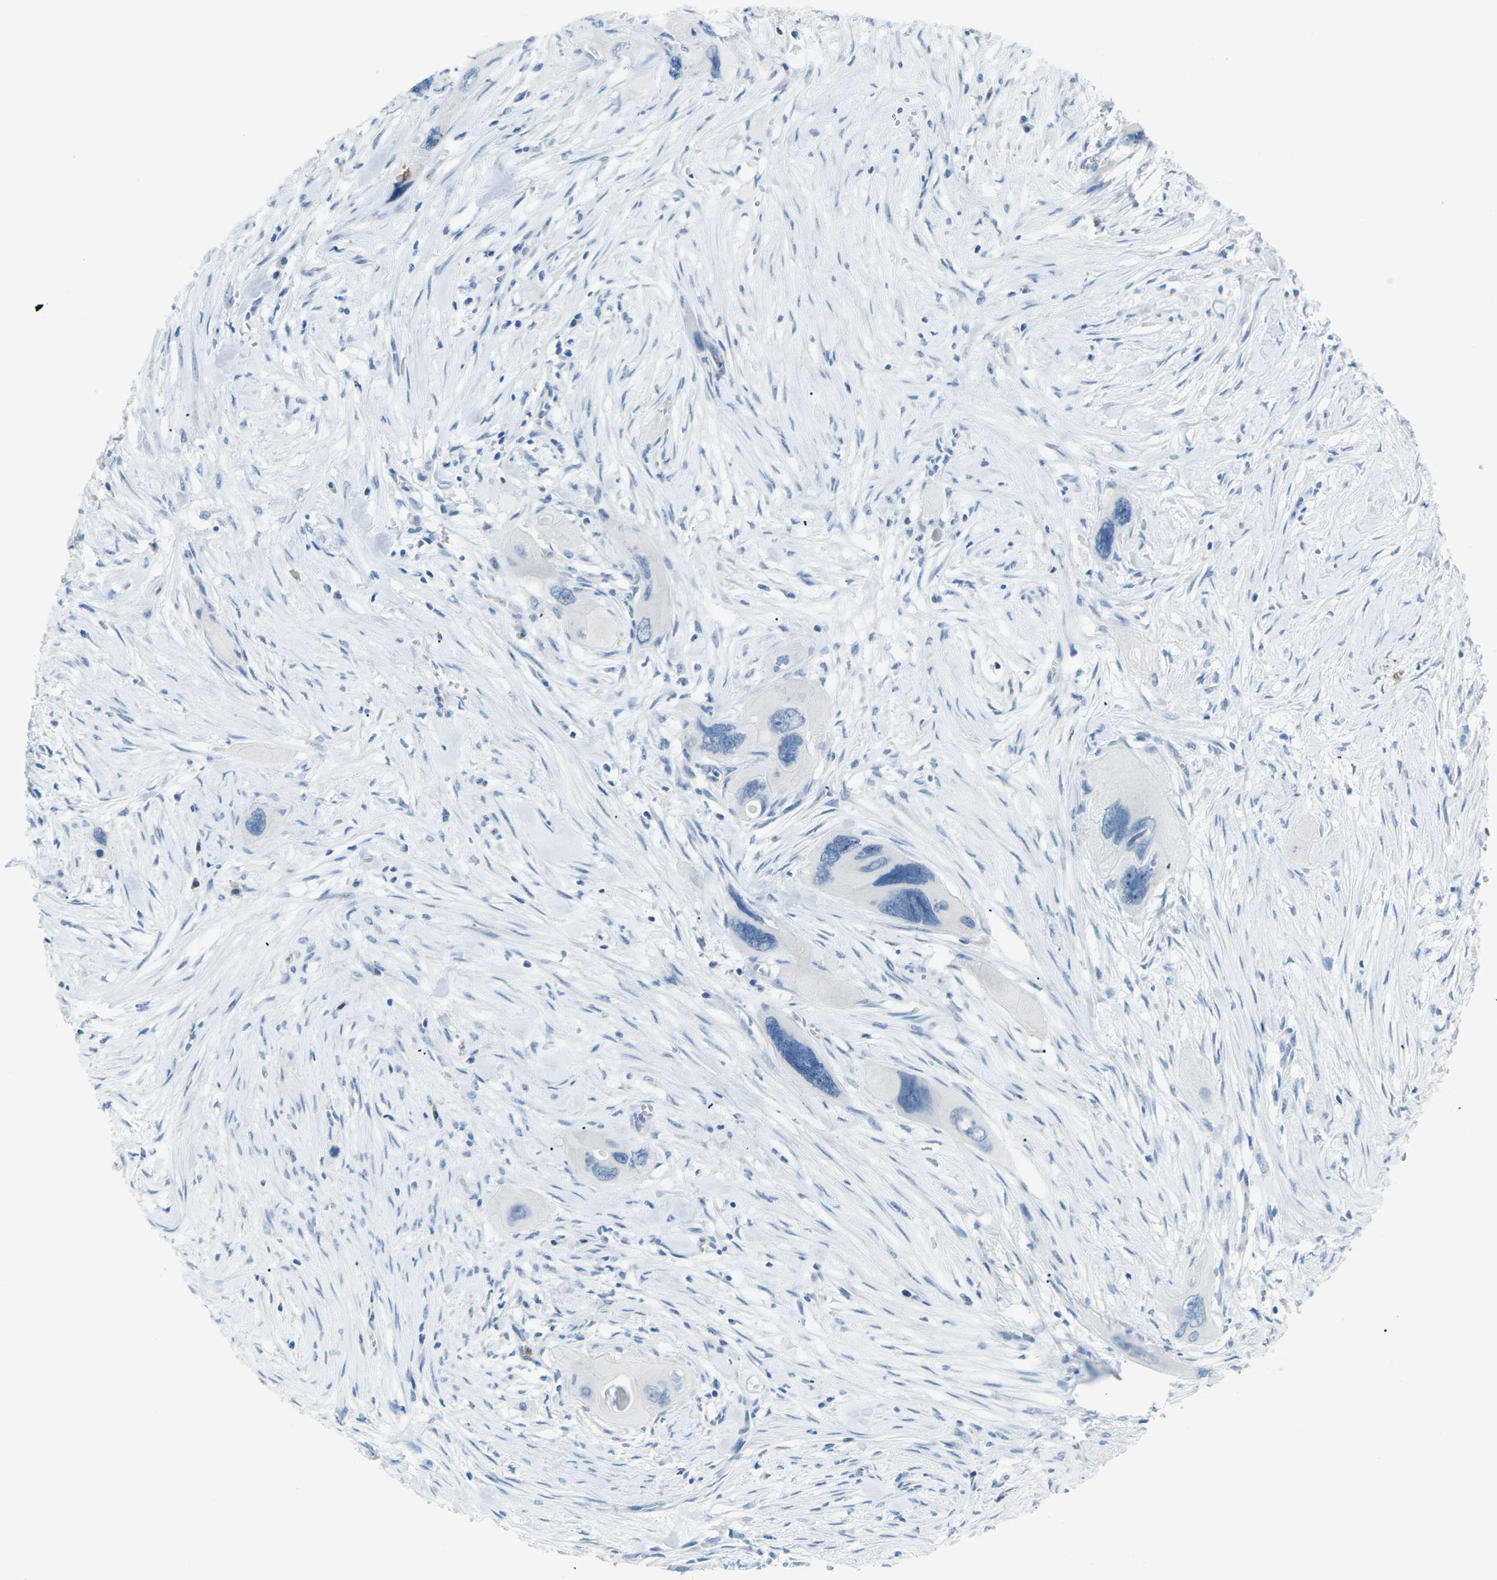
{"staining": {"intensity": "negative", "quantity": "none", "location": "none"}, "tissue": "pancreatic cancer", "cell_type": "Tumor cells", "image_type": "cancer", "snomed": [{"axis": "morphology", "description": "Adenocarcinoma, NOS"}, {"axis": "topography", "description": "Pancreas"}], "caption": "Immunohistochemistry of human pancreatic cancer reveals no expression in tumor cells.", "gene": "CDH16", "patient": {"sex": "male", "age": 73}}